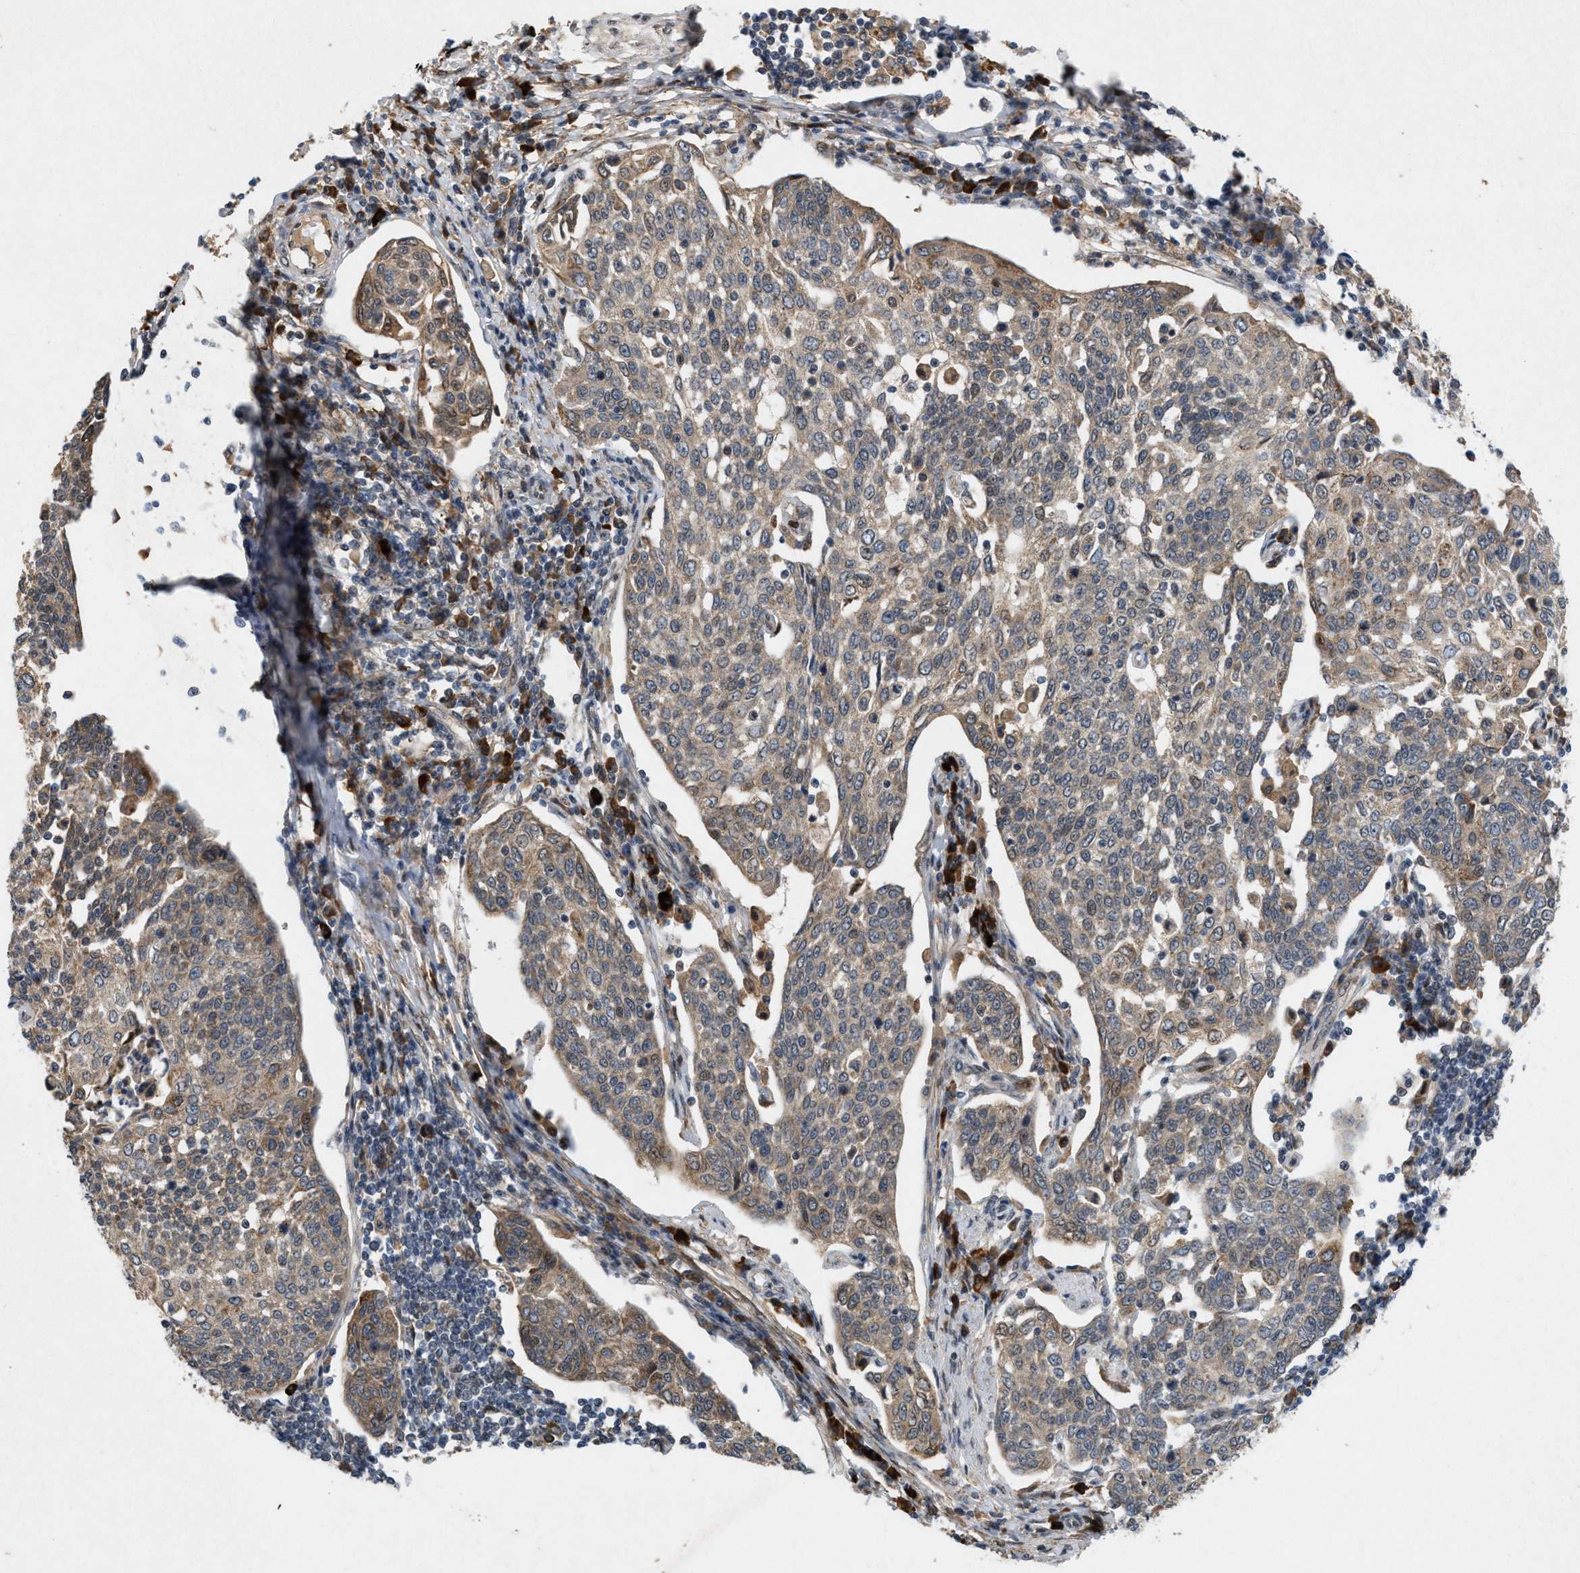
{"staining": {"intensity": "weak", "quantity": ">75%", "location": "cytoplasmic/membranous"}, "tissue": "cervical cancer", "cell_type": "Tumor cells", "image_type": "cancer", "snomed": [{"axis": "morphology", "description": "Squamous cell carcinoma, NOS"}, {"axis": "topography", "description": "Cervix"}], "caption": "This photomicrograph reveals IHC staining of squamous cell carcinoma (cervical), with low weak cytoplasmic/membranous positivity in about >75% of tumor cells.", "gene": "MFSD6", "patient": {"sex": "female", "age": 34}}